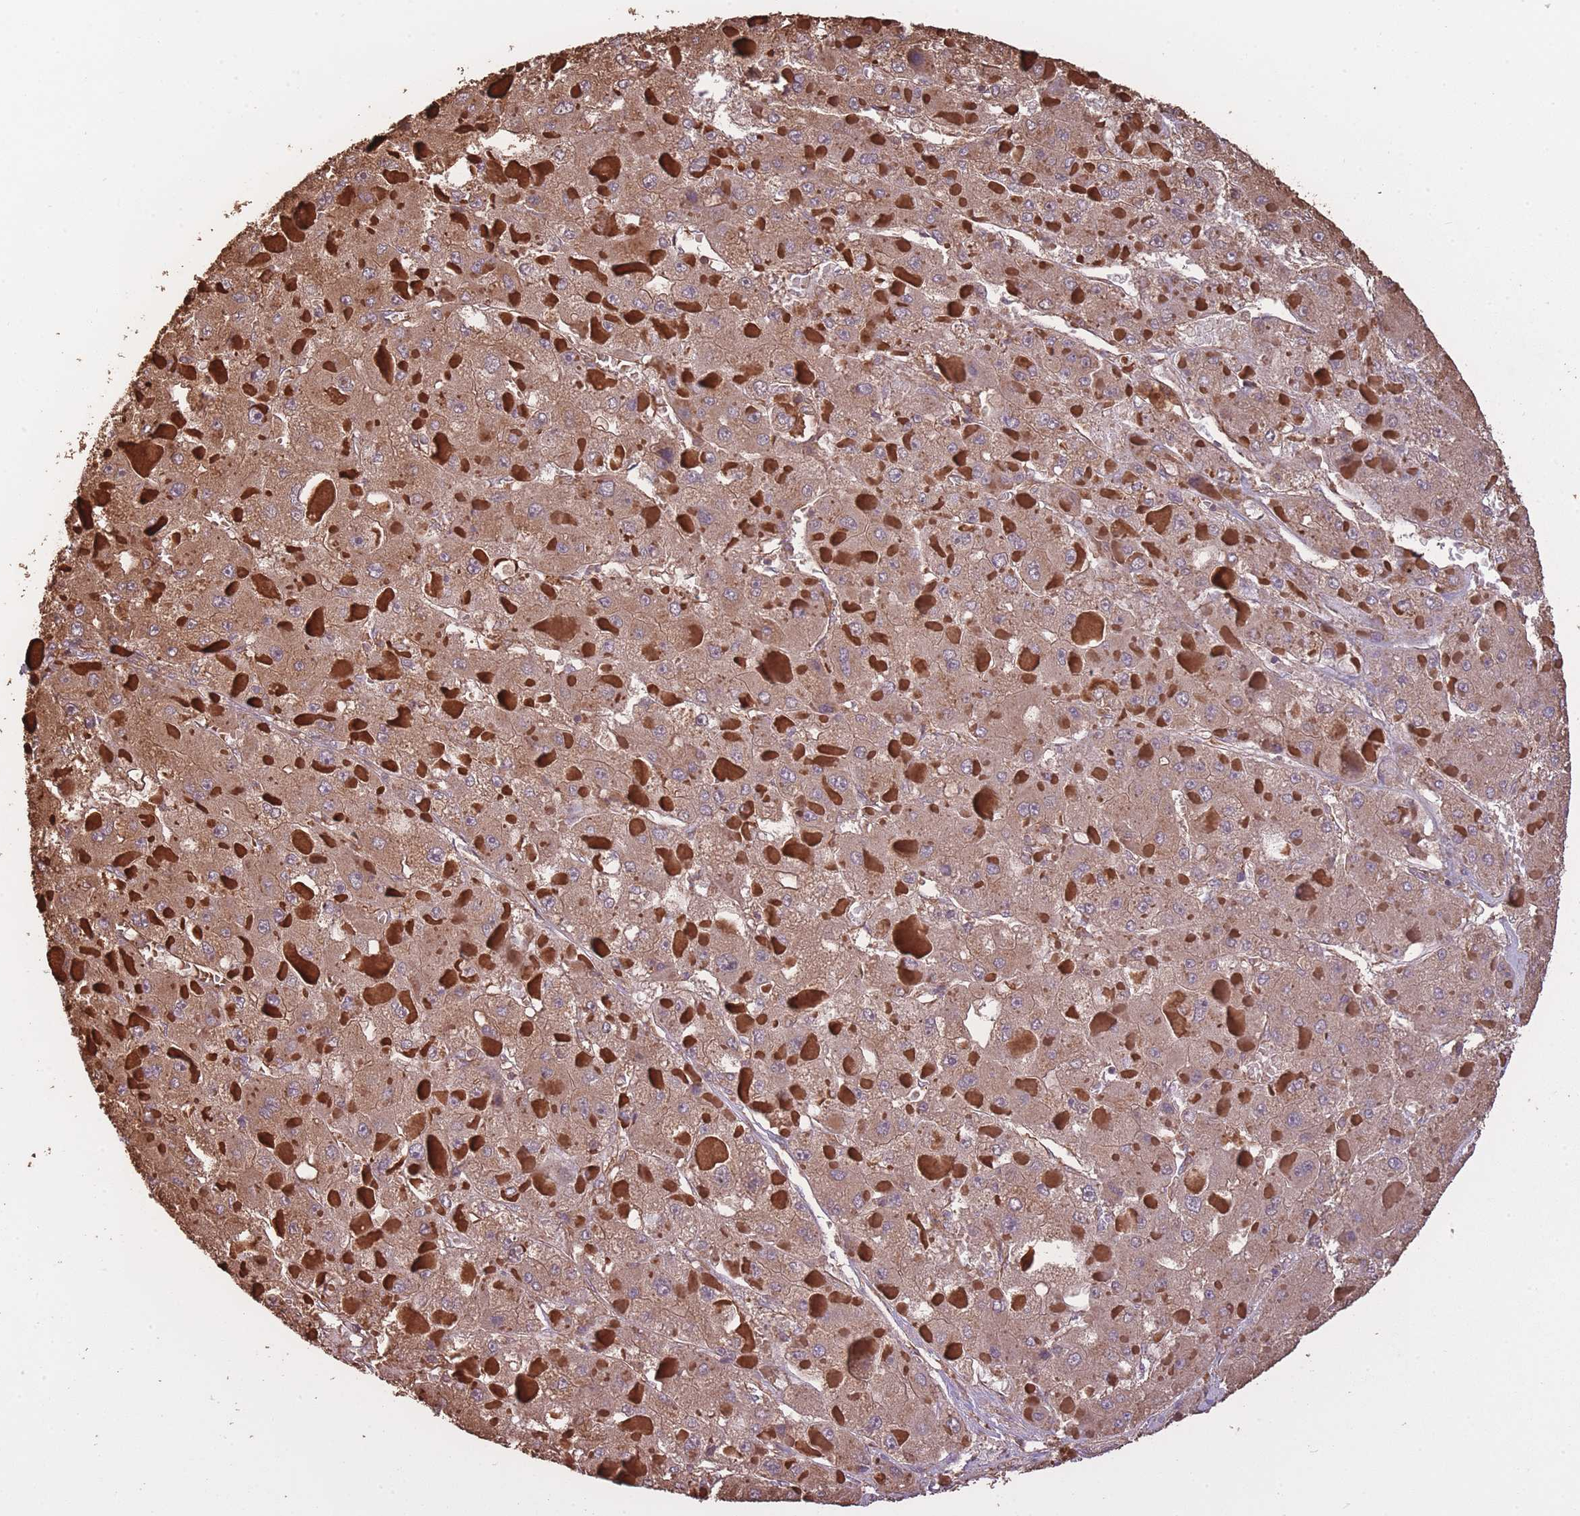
{"staining": {"intensity": "moderate", "quantity": ">75%", "location": "cytoplasmic/membranous"}, "tissue": "liver cancer", "cell_type": "Tumor cells", "image_type": "cancer", "snomed": [{"axis": "morphology", "description": "Carcinoma, Hepatocellular, NOS"}, {"axis": "topography", "description": "Liver"}], "caption": "DAB (3,3'-diaminobenzidine) immunohistochemical staining of liver cancer demonstrates moderate cytoplasmic/membranous protein expression in about >75% of tumor cells. (IHC, brightfield microscopy, high magnification).", "gene": "ARMH3", "patient": {"sex": "female", "age": 73}}